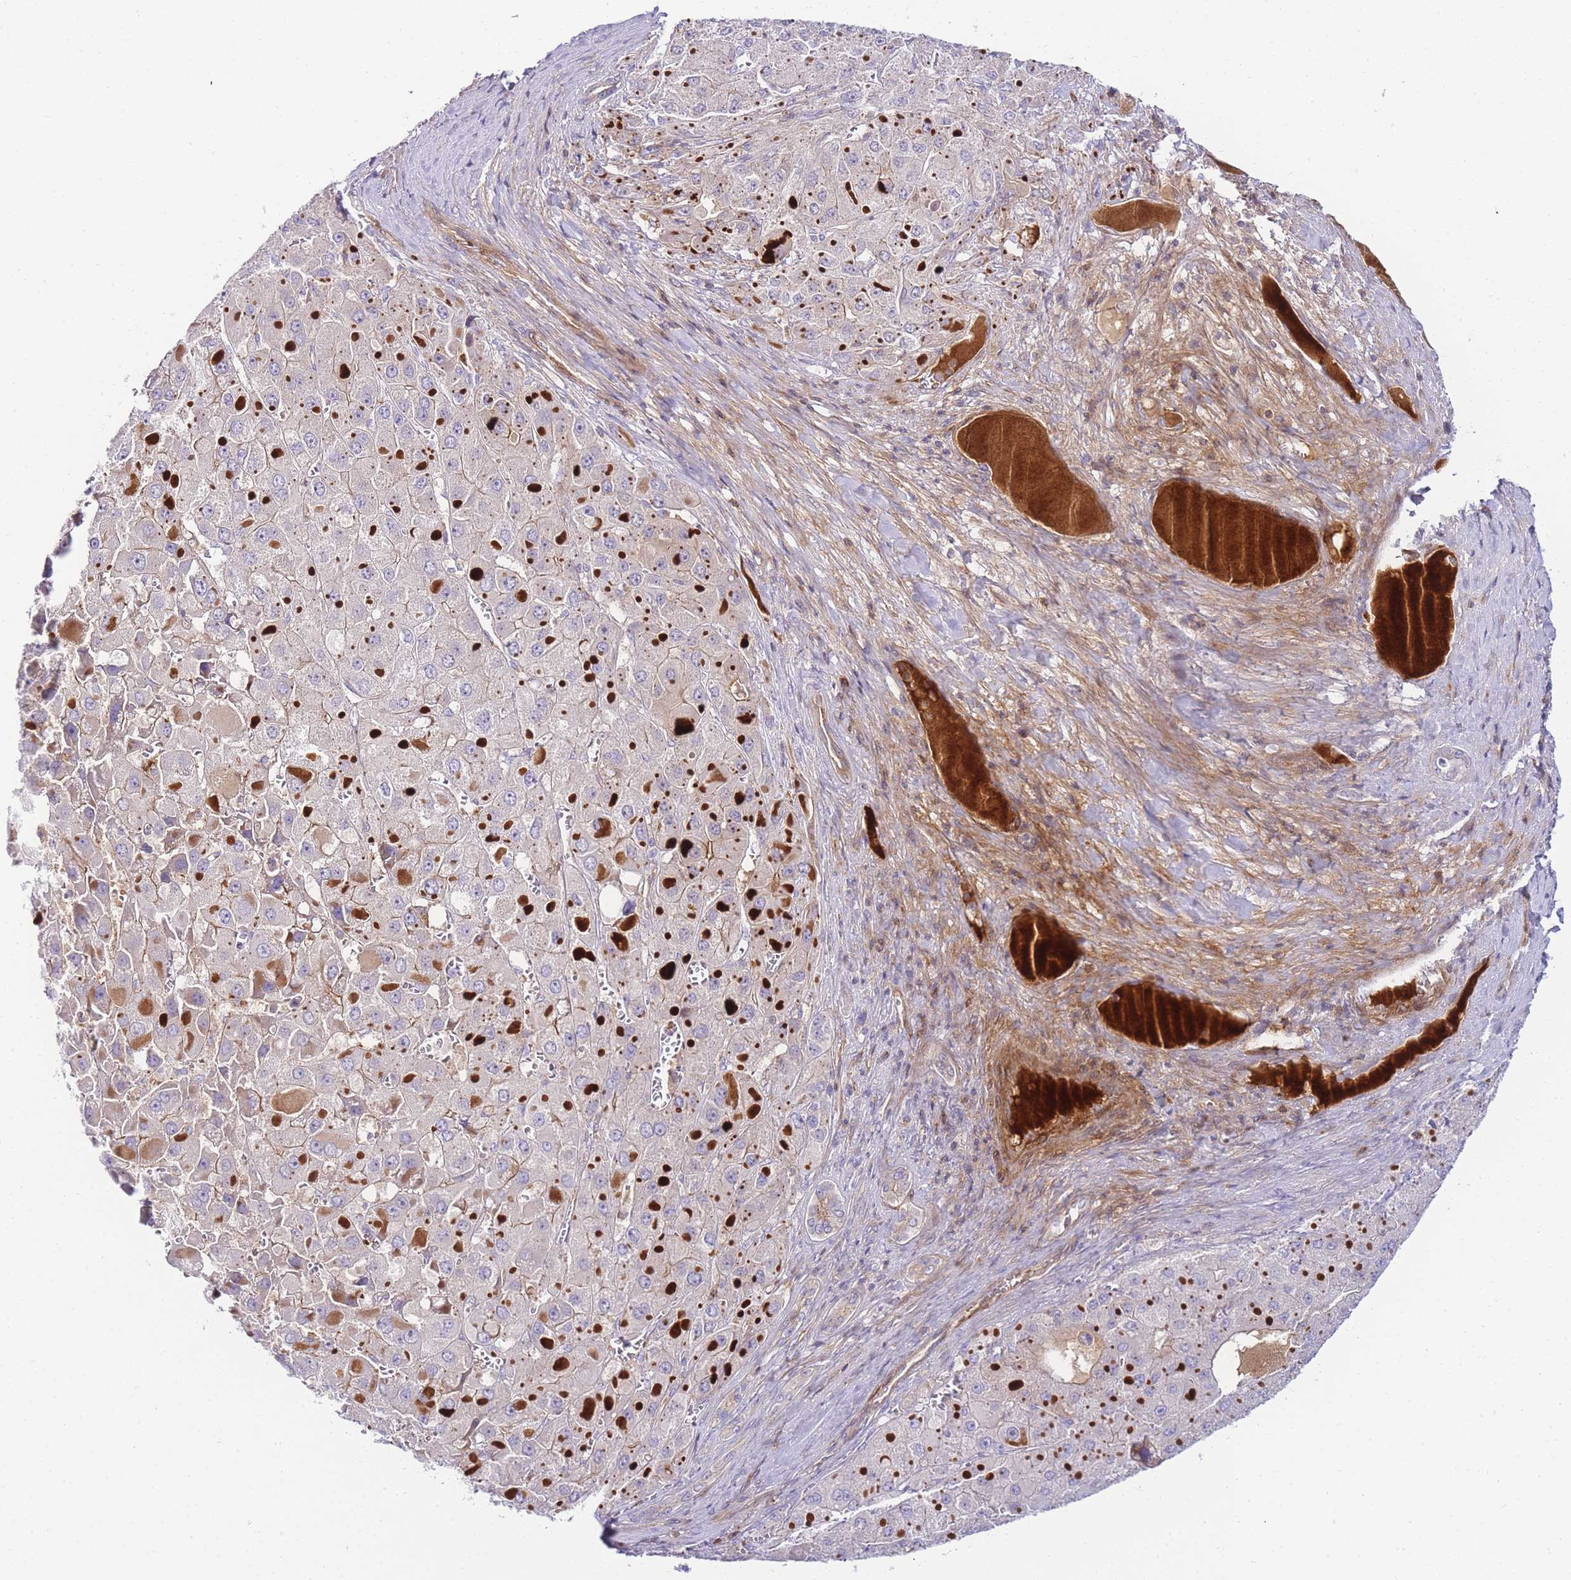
{"staining": {"intensity": "weak", "quantity": "25%-75%", "location": "cytoplasmic/membranous"}, "tissue": "liver cancer", "cell_type": "Tumor cells", "image_type": "cancer", "snomed": [{"axis": "morphology", "description": "Carcinoma, Hepatocellular, NOS"}, {"axis": "topography", "description": "Liver"}], "caption": "Tumor cells exhibit weak cytoplasmic/membranous positivity in approximately 25%-75% of cells in liver hepatocellular carcinoma.", "gene": "FBN3", "patient": {"sex": "female", "age": 73}}